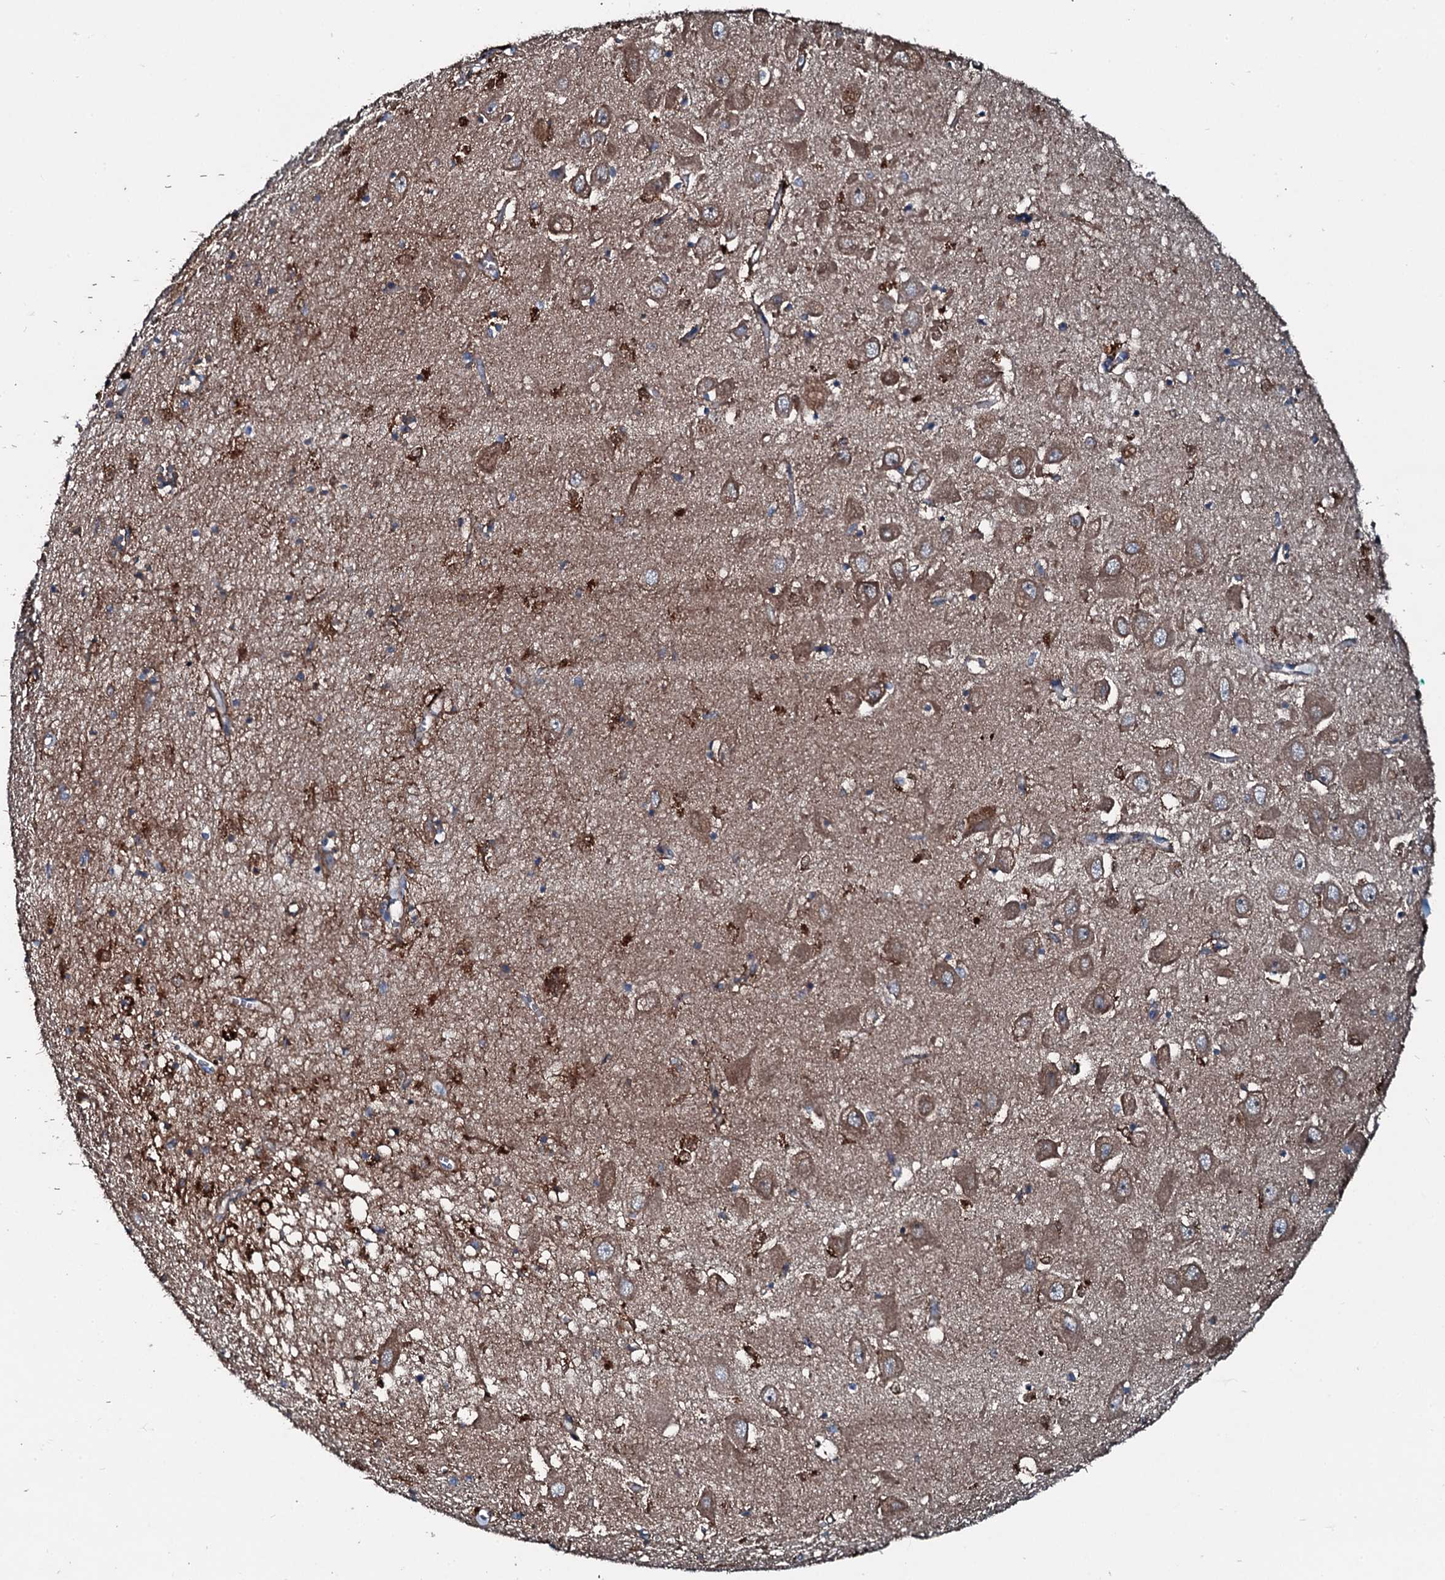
{"staining": {"intensity": "moderate", "quantity": "<25%", "location": "cytoplasmic/membranous"}, "tissue": "hippocampus", "cell_type": "Glial cells", "image_type": "normal", "snomed": [{"axis": "morphology", "description": "Normal tissue, NOS"}, {"axis": "topography", "description": "Hippocampus"}], "caption": "An immunohistochemistry (IHC) micrograph of unremarkable tissue is shown. Protein staining in brown highlights moderate cytoplasmic/membranous positivity in hippocampus within glial cells. The staining was performed using DAB (3,3'-diaminobenzidine), with brown indicating positive protein expression. Nuclei are stained blue with hematoxylin.", "gene": "ACSS3", "patient": {"sex": "female", "age": 64}}